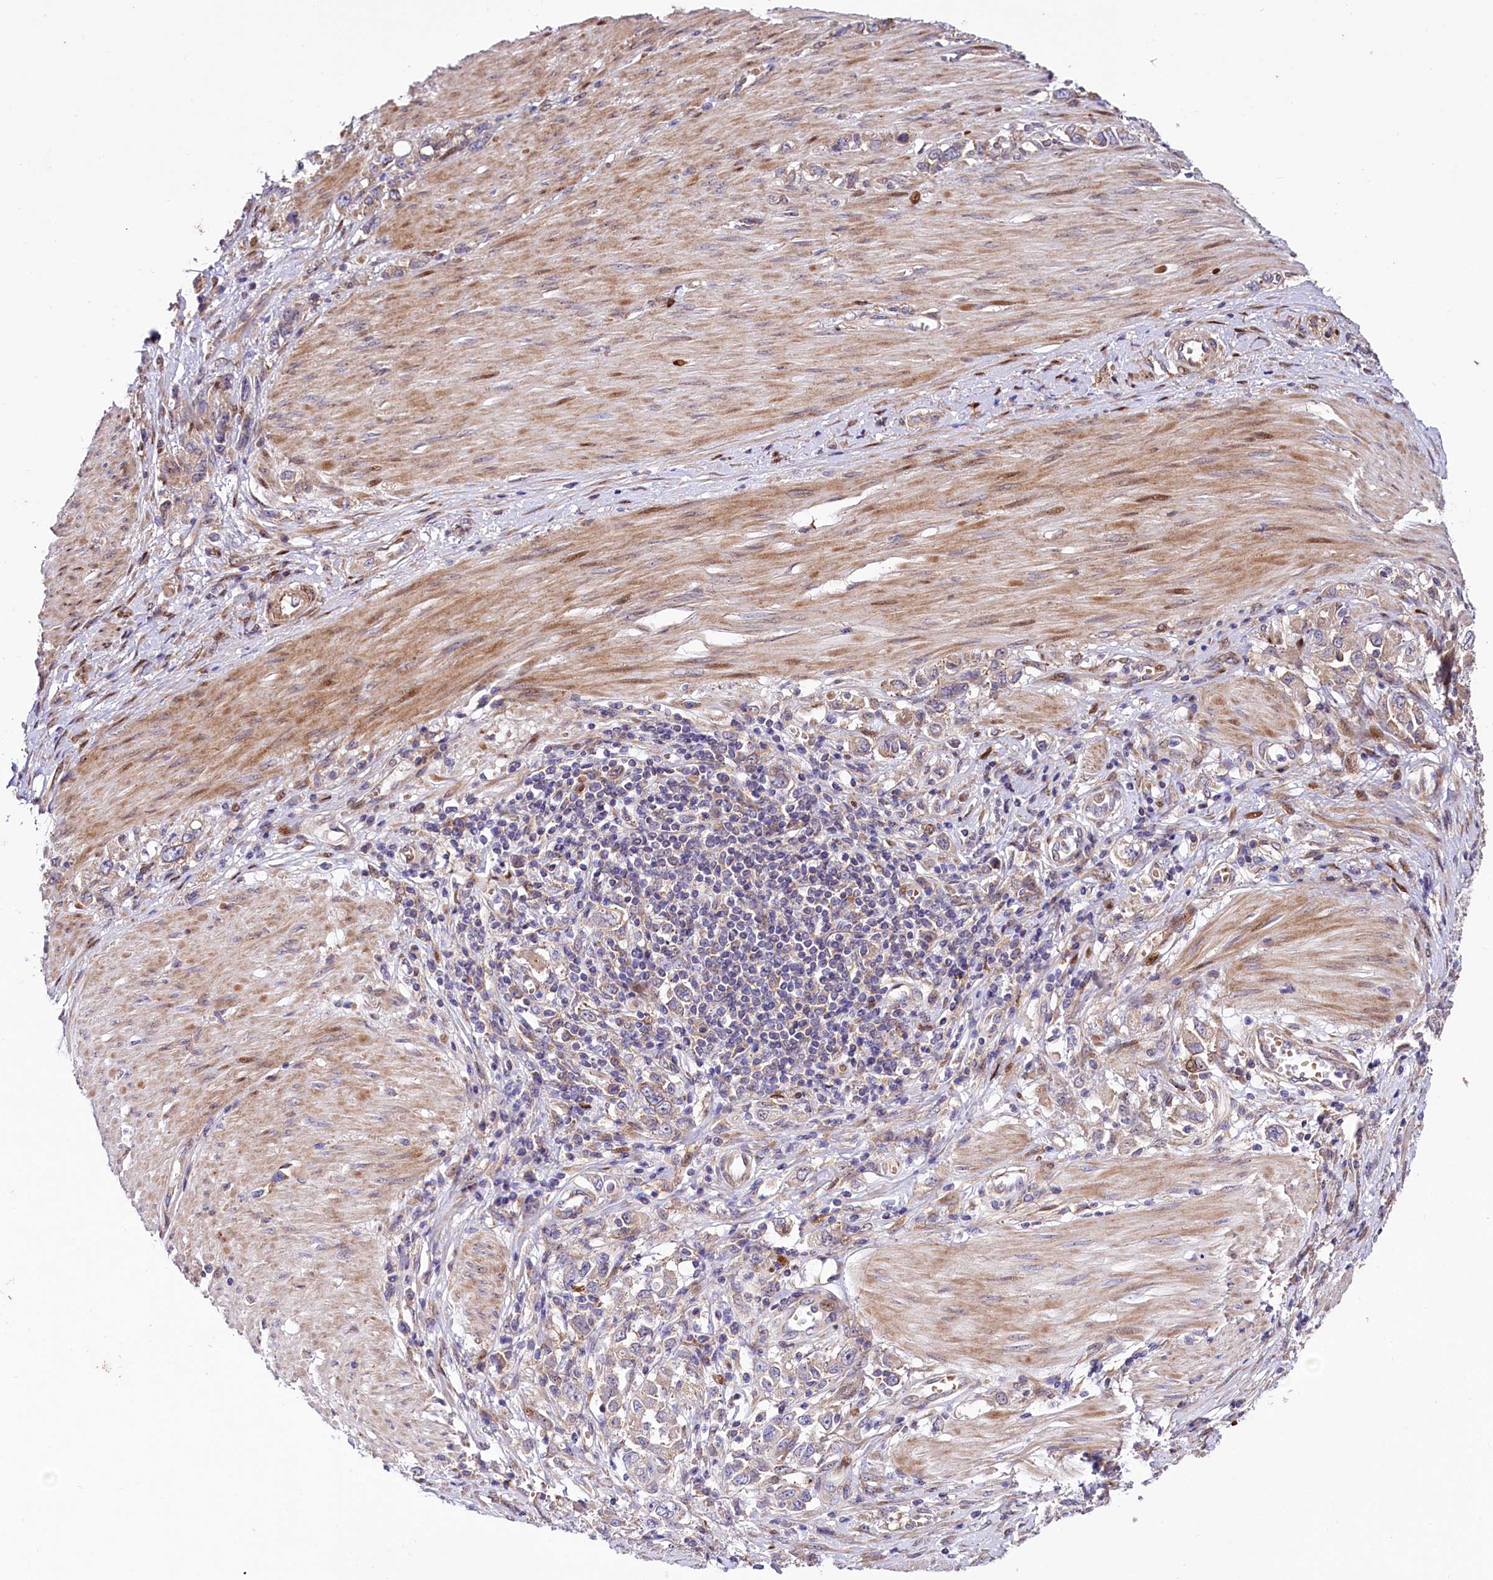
{"staining": {"intensity": "weak", "quantity": ">75%", "location": "cytoplasmic/membranous"}, "tissue": "stomach cancer", "cell_type": "Tumor cells", "image_type": "cancer", "snomed": [{"axis": "morphology", "description": "Adenocarcinoma, NOS"}, {"axis": "topography", "description": "Stomach"}], "caption": "Weak cytoplasmic/membranous protein expression is appreciated in about >75% of tumor cells in stomach cancer (adenocarcinoma).", "gene": "PDZRN3", "patient": {"sex": "female", "age": 76}}